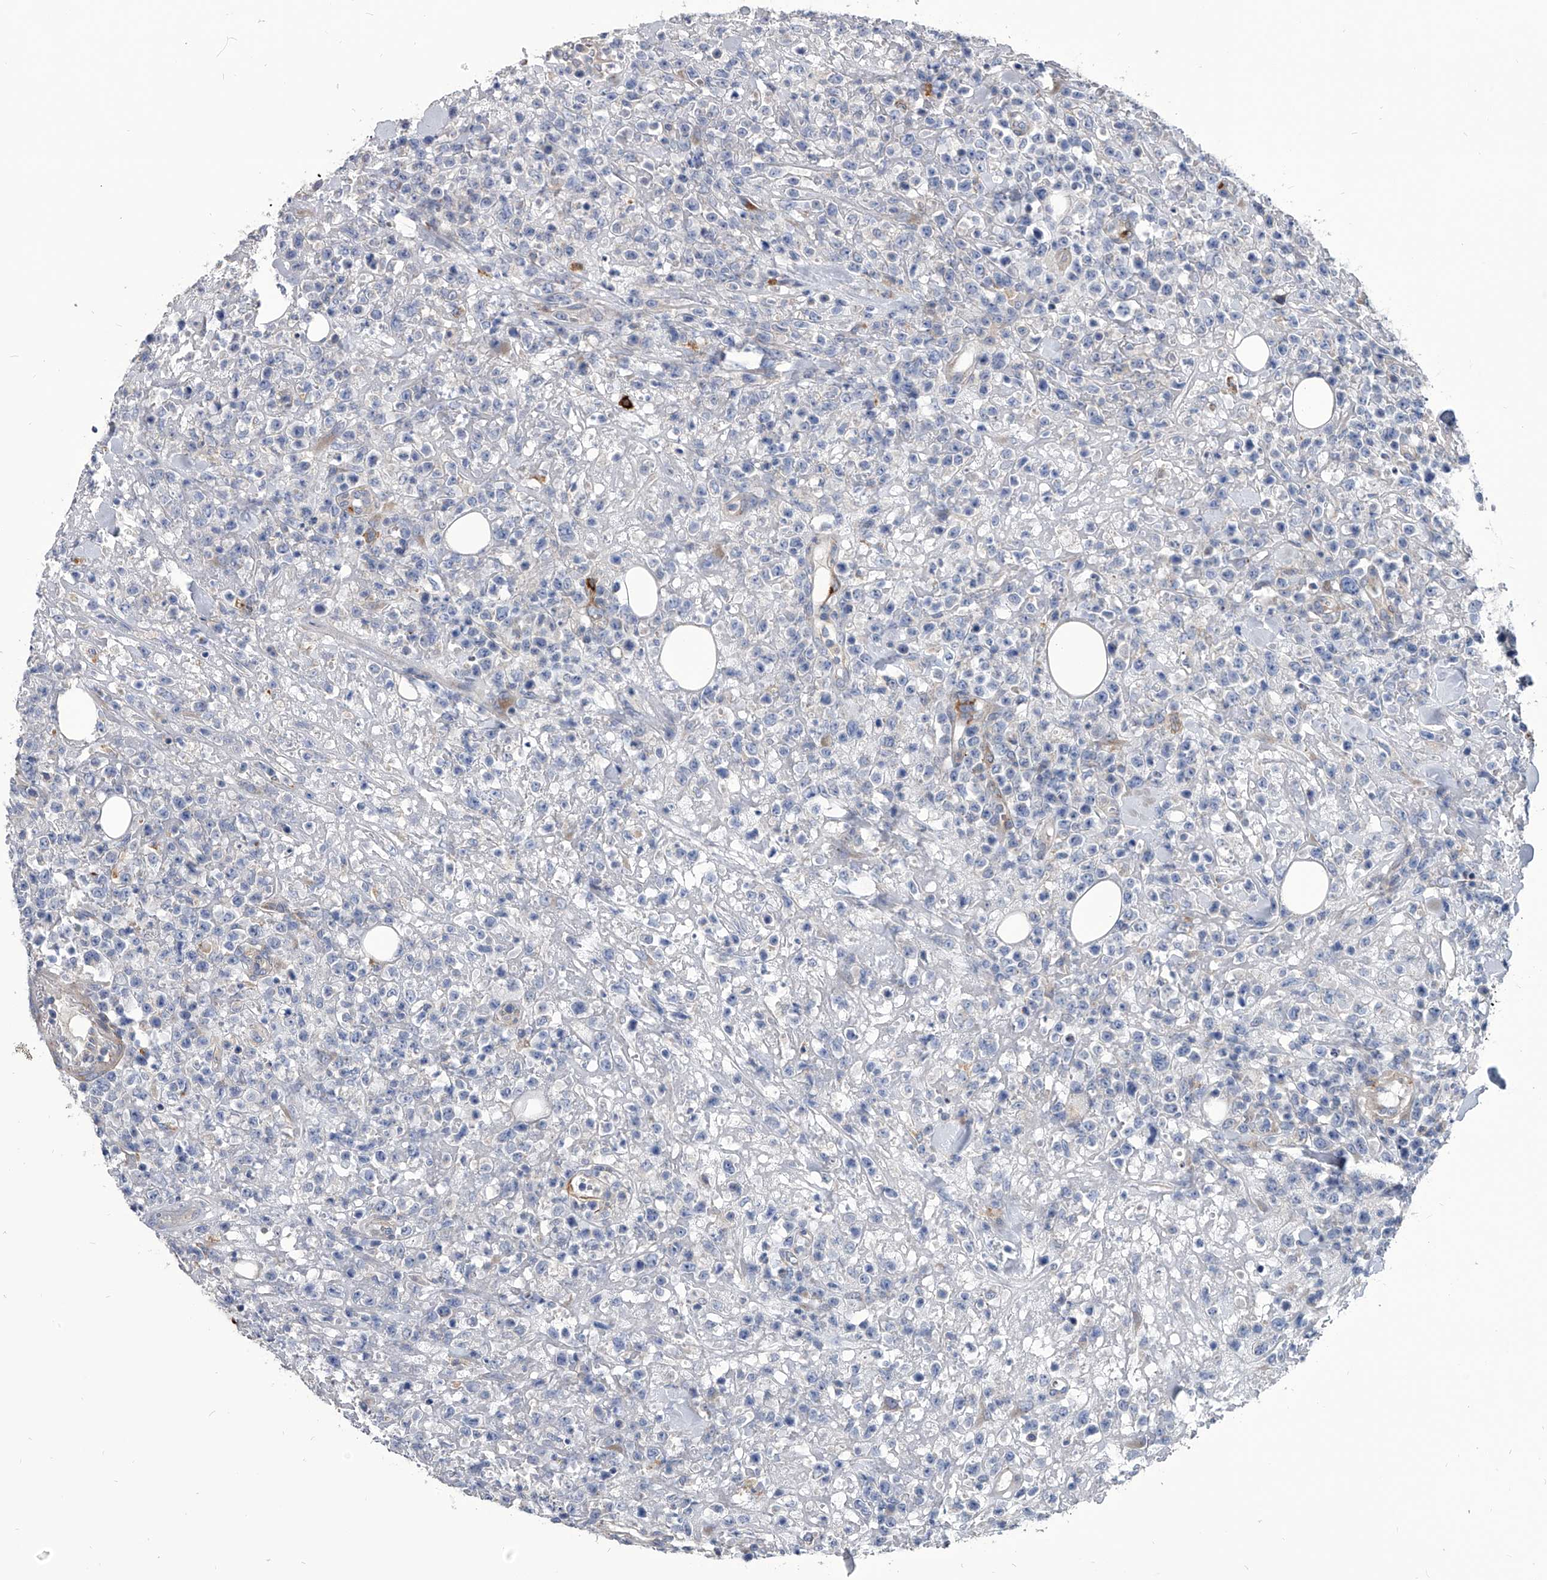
{"staining": {"intensity": "negative", "quantity": "none", "location": "none"}, "tissue": "lymphoma", "cell_type": "Tumor cells", "image_type": "cancer", "snomed": [{"axis": "morphology", "description": "Malignant lymphoma, non-Hodgkin's type, High grade"}, {"axis": "topography", "description": "Colon"}], "caption": "Lymphoma was stained to show a protein in brown. There is no significant expression in tumor cells.", "gene": "SPP1", "patient": {"sex": "female", "age": 53}}